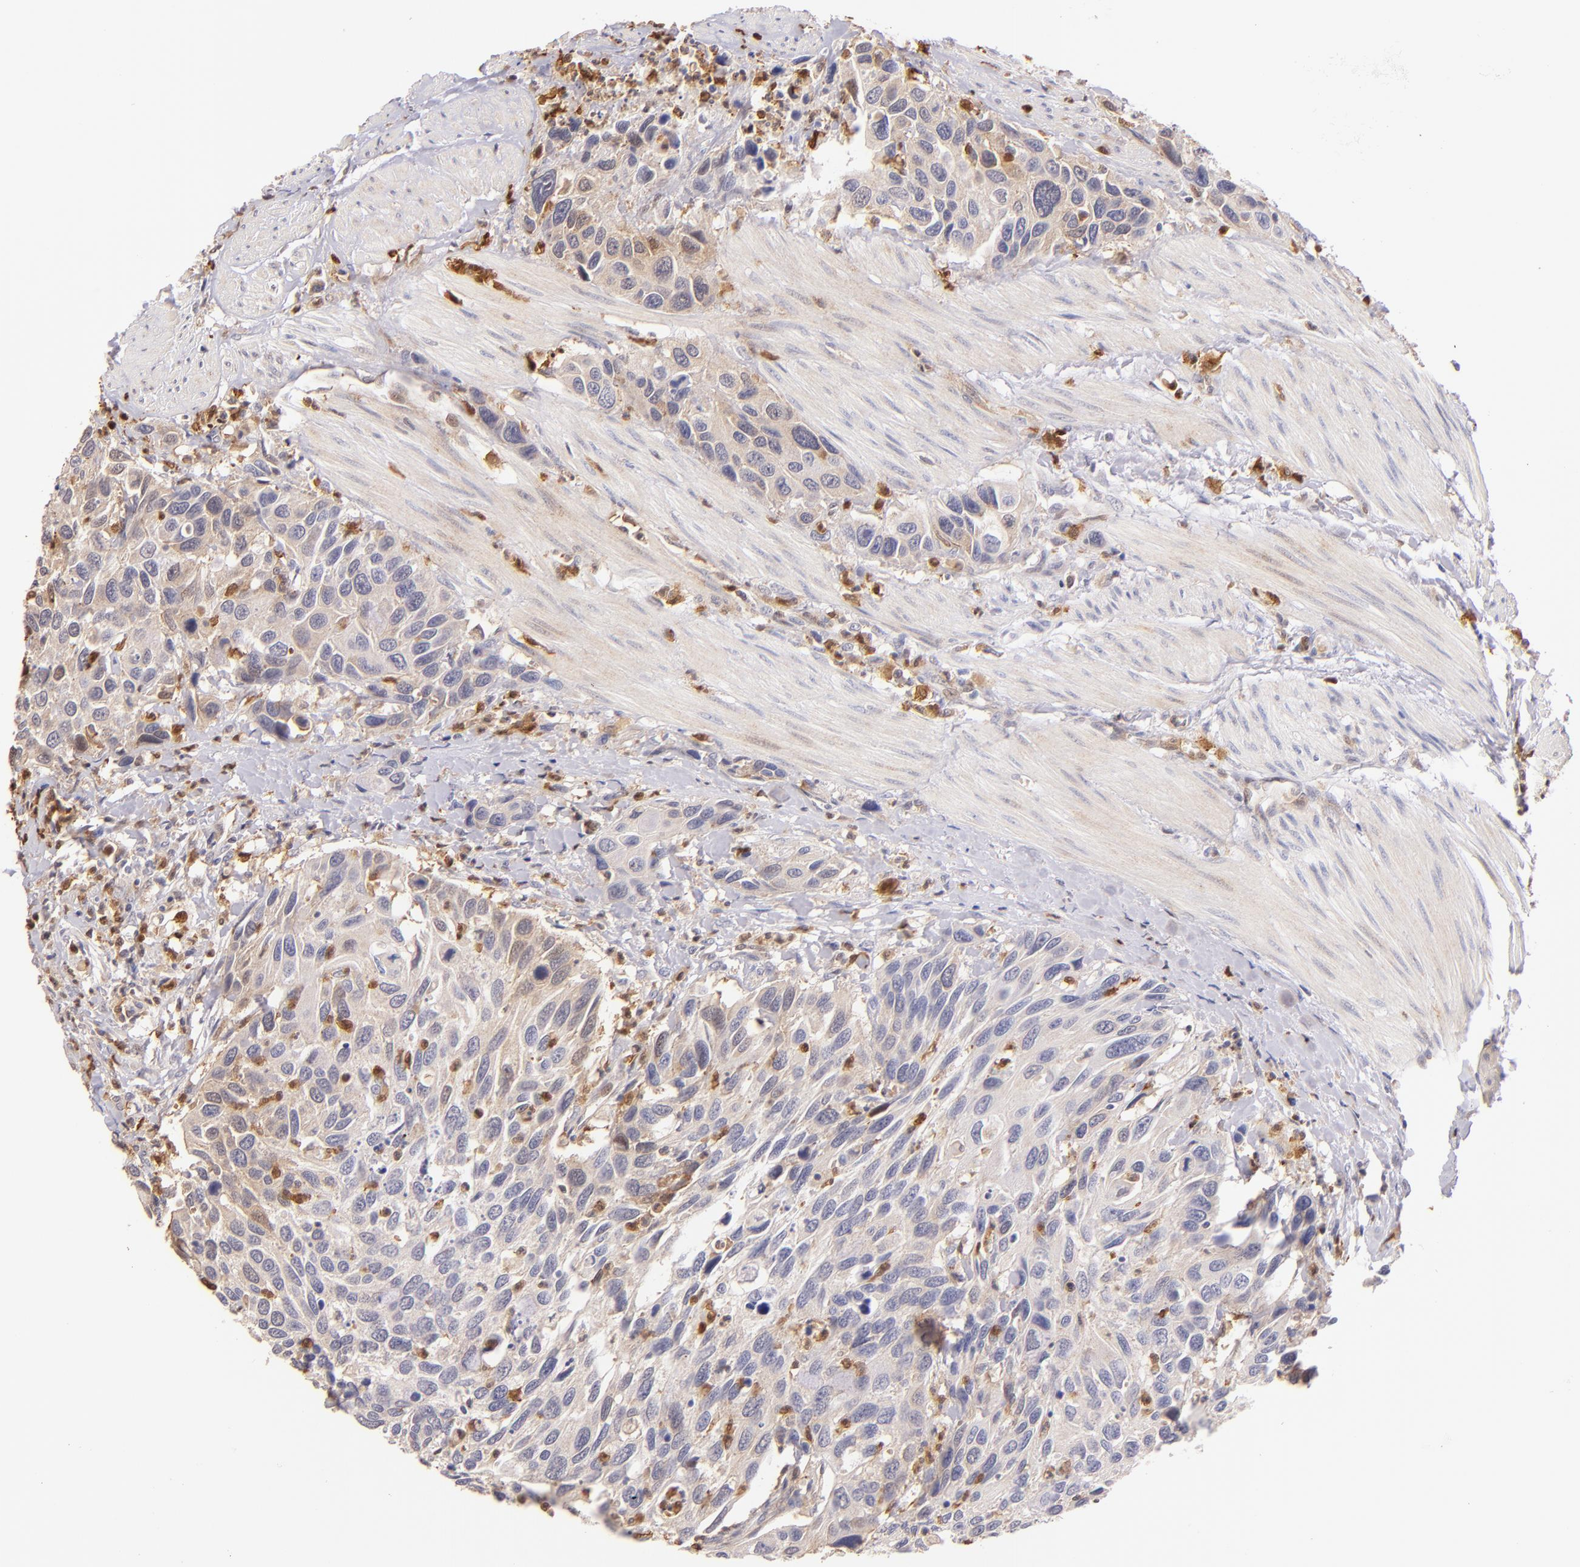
{"staining": {"intensity": "weak", "quantity": "25%-75%", "location": "cytoplasmic/membranous,nuclear"}, "tissue": "urothelial cancer", "cell_type": "Tumor cells", "image_type": "cancer", "snomed": [{"axis": "morphology", "description": "Urothelial carcinoma, High grade"}, {"axis": "topography", "description": "Urinary bladder"}], "caption": "Protein expression analysis of high-grade urothelial carcinoma exhibits weak cytoplasmic/membranous and nuclear positivity in approximately 25%-75% of tumor cells.", "gene": "BTK", "patient": {"sex": "male", "age": 66}}